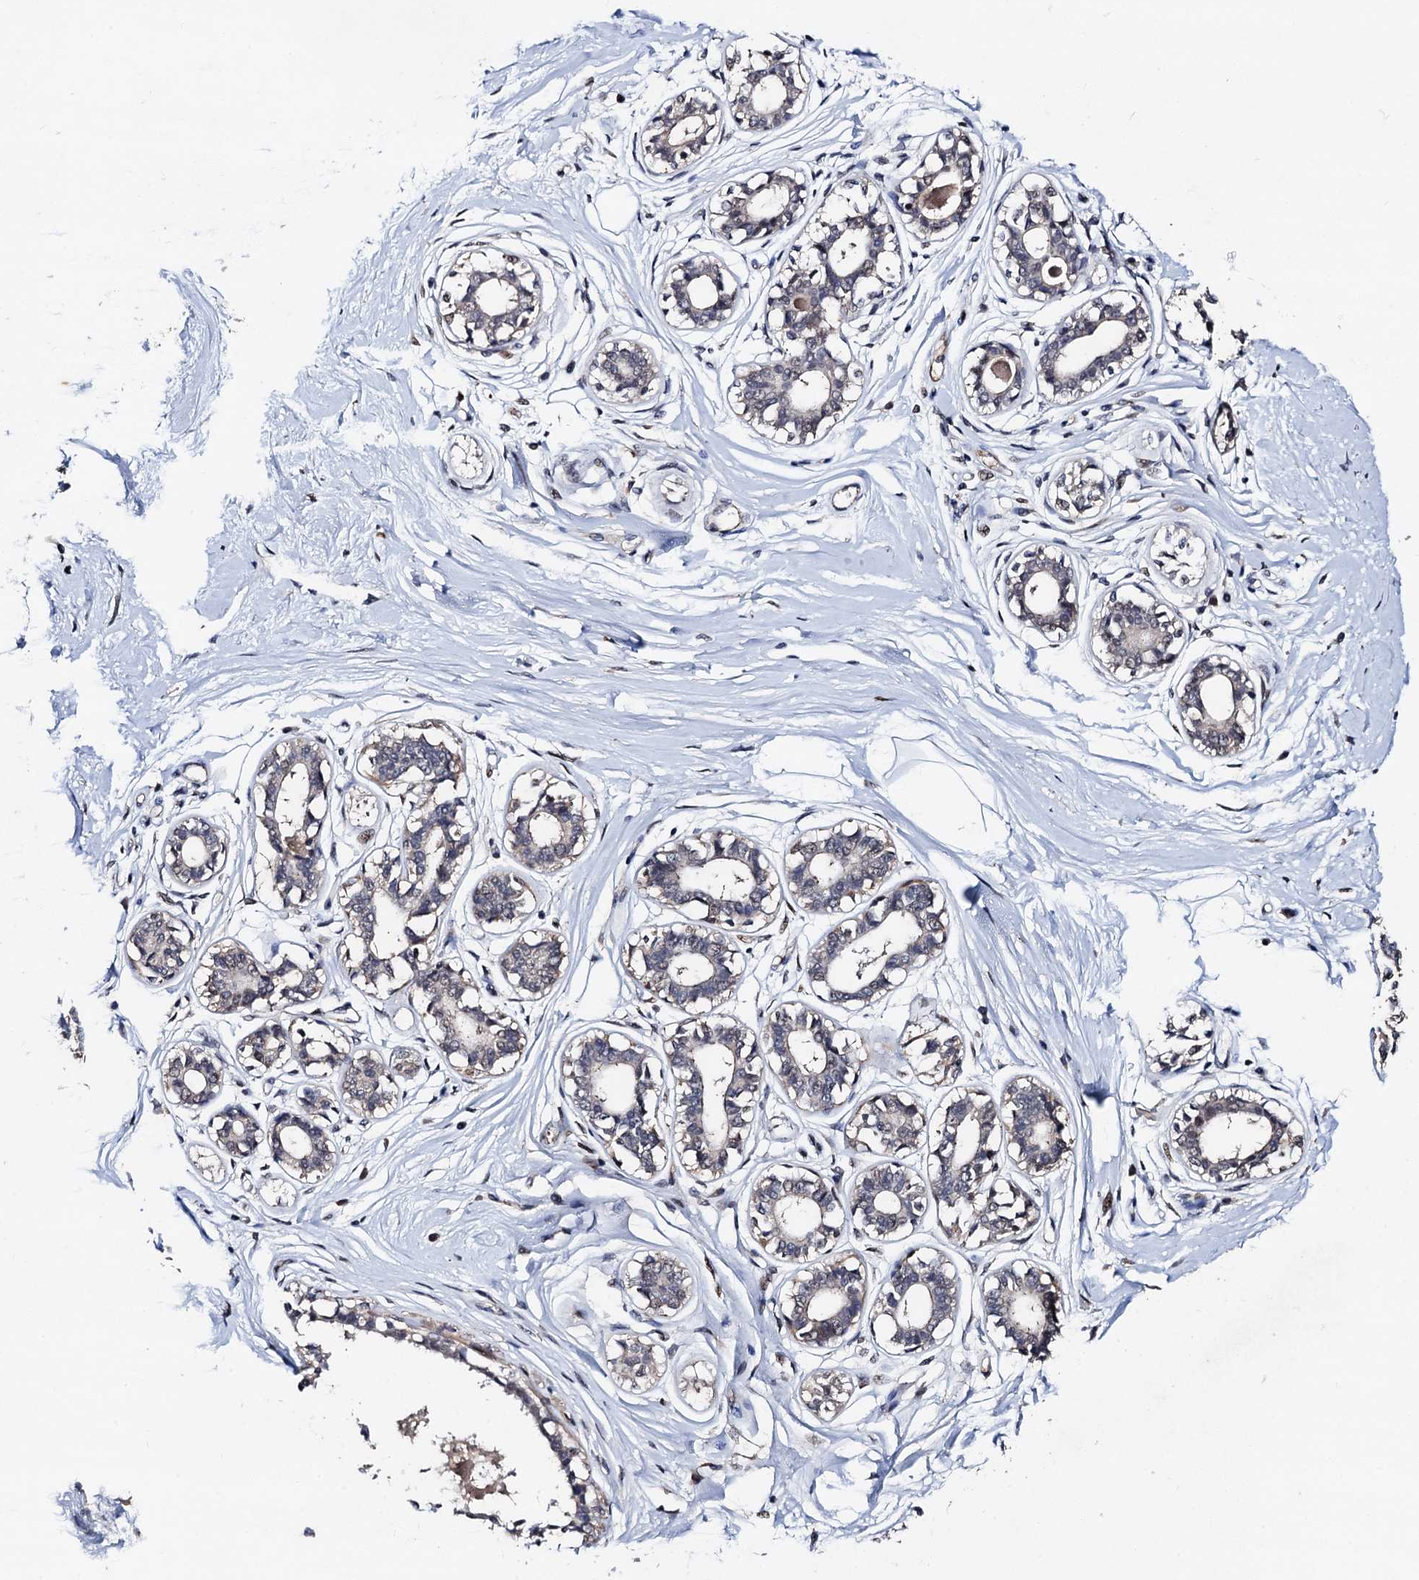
{"staining": {"intensity": "negative", "quantity": "none", "location": "none"}, "tissue": "breast", "cell_type": "Adipocytes", "image_type": "normal", "snomed": [{"axis": "morphology", "description": "Normal tissue, NOS"}, {"axis": "topography", "description": "Breast"}], "caption": "This is an immunohistochemistry image of unremarkable breast. There is no expression in adipocytes.", "gene": "PPTC7", "patient": {"sex": "female", "age": 45}}